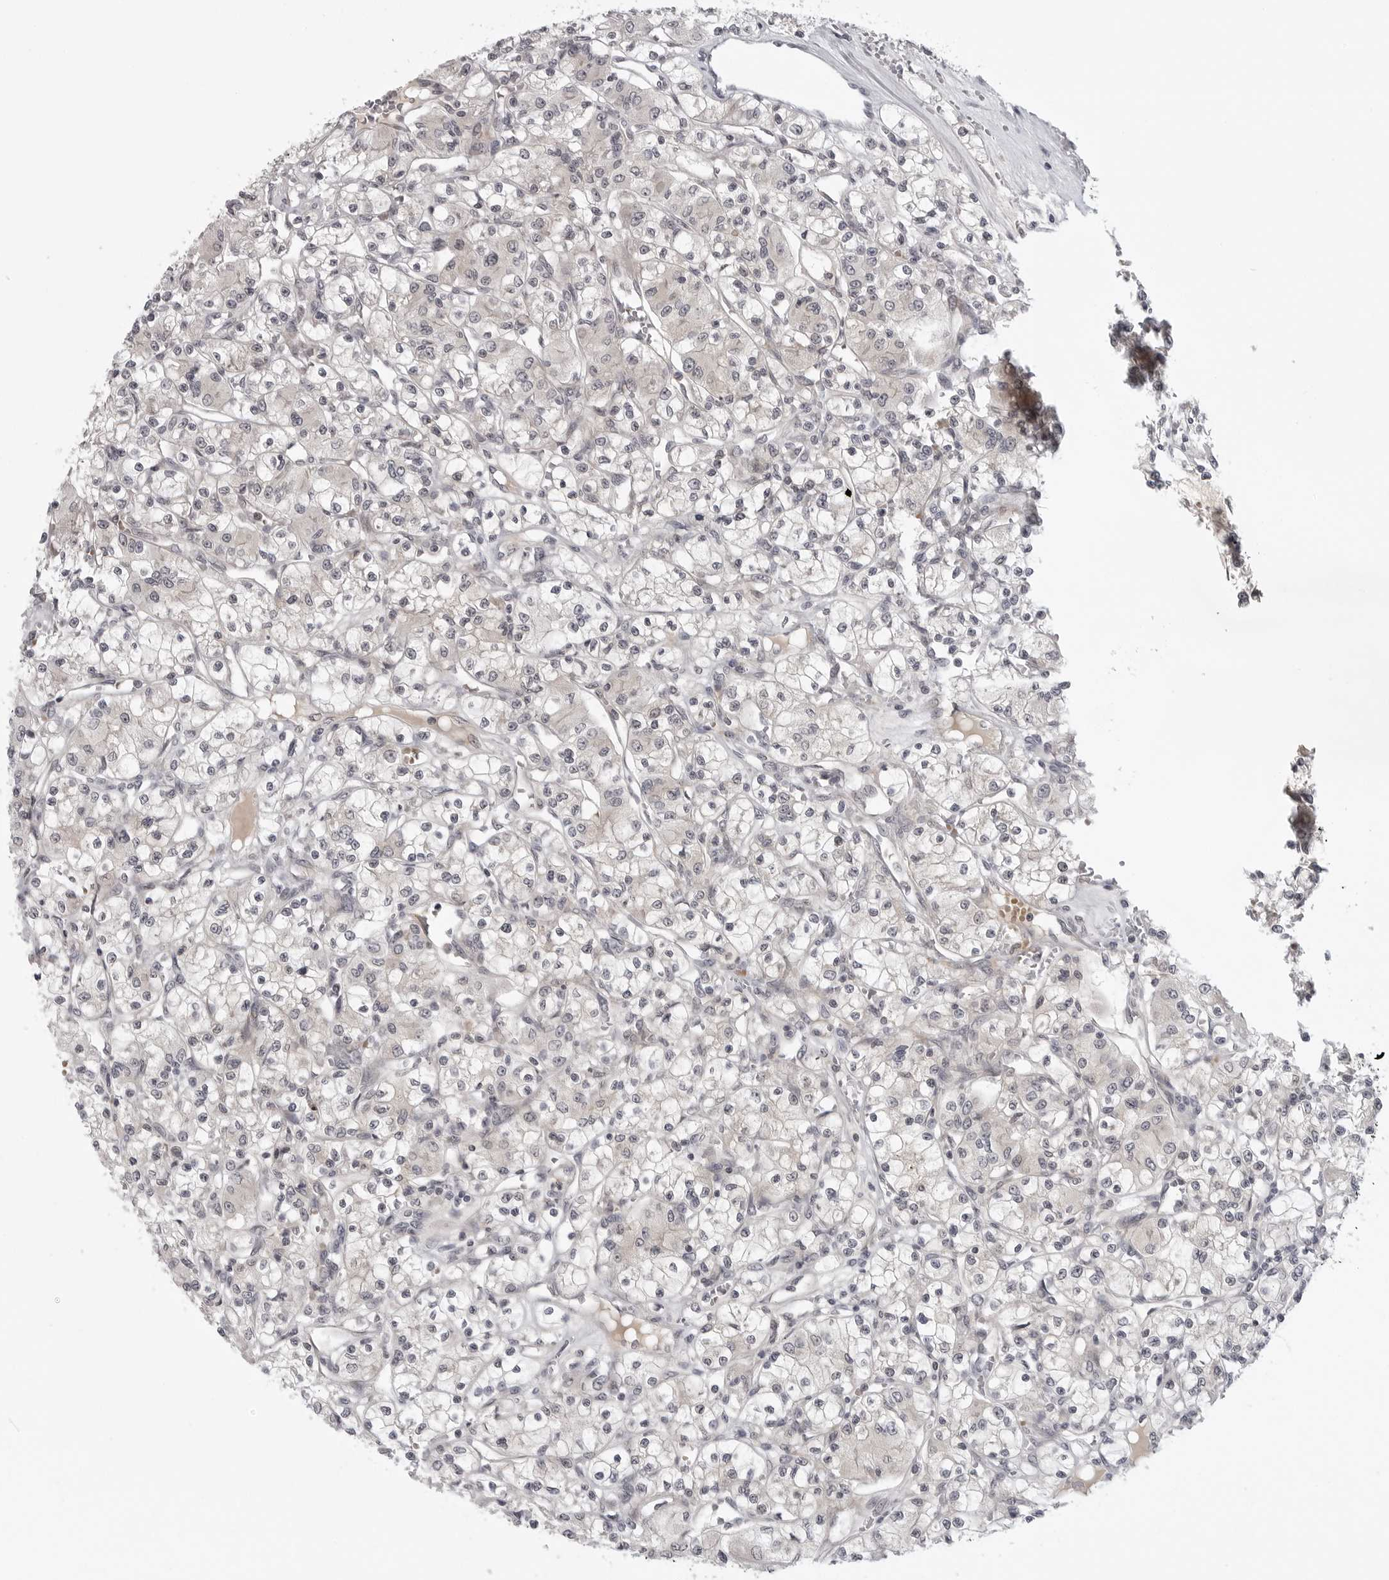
{"staining": {"intensity": "negative", "quantity": "none", "location": "none"}, "tissue": "renal cancer", "cell_type": "Tumor cells", "image_type": "cancer", "snomed": [{"axis": "morphology", "description": "Adenocarcinoma, NOS"}, {"axis": "topography", "description": "Kidney"}], "caption": "Adenocarcinoma (renal) was stained to show a protein in brown. There is no significant positivity in tumor cells.", "gene": "CD300LD", "patient": {"sex": "female", "age": 59}}